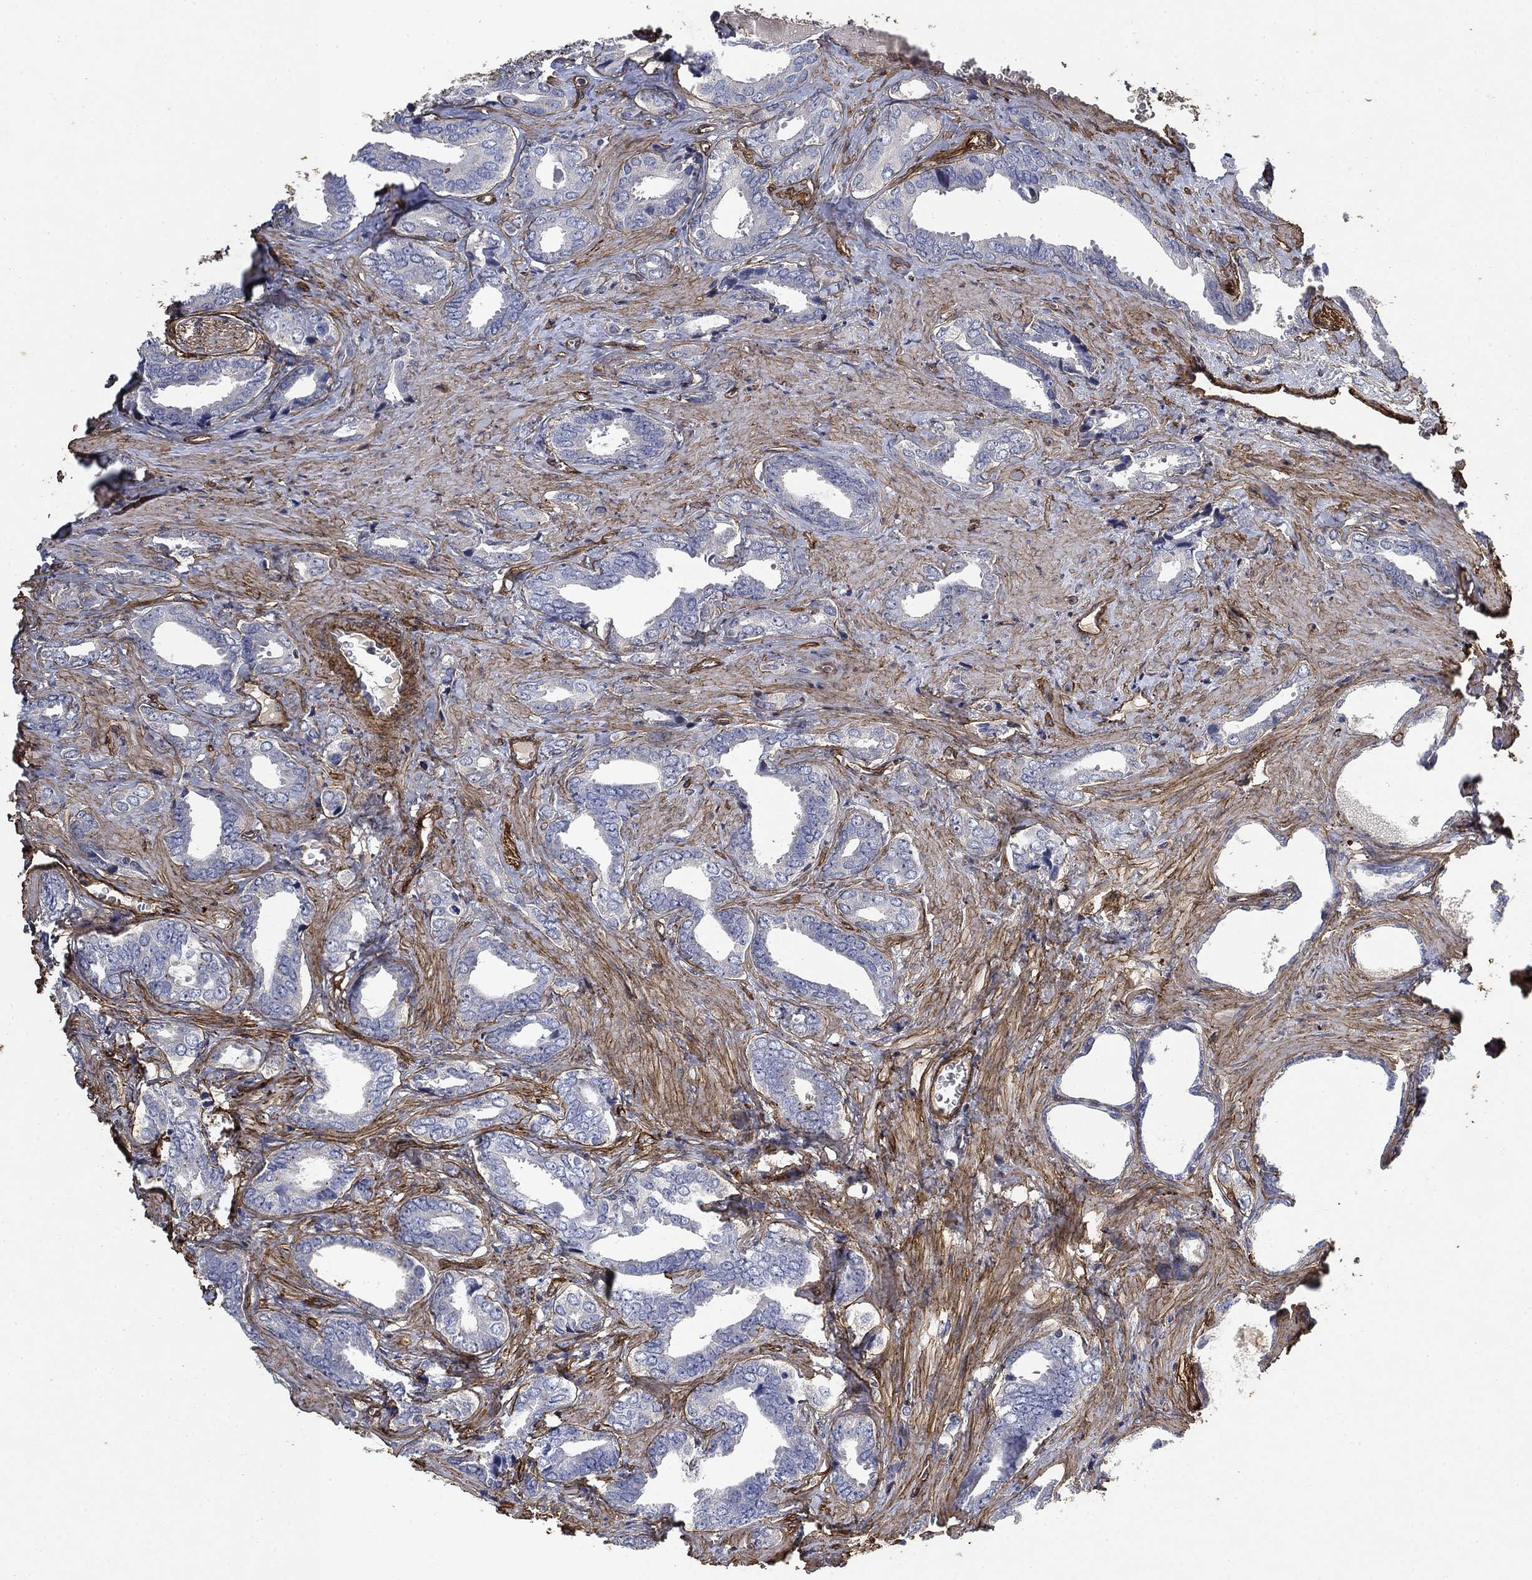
{"staining": {"intensity": "negative", "quantity": "none", "location": "none"}, "tissue": "prostate cancer", "cell_type": "Tumor cells", "image_type": "cancer", "snomed": [{"axis": "morphology", "description": "Adenocarcinoma, NOS"}, {"axis": "topography", "description": "Prostate"}], "caption": "High magnification brightfield microscopy of prostate cancer stained with DAB (3,3'-diaminobenzidine) (brown) and counterstained with hematoxylin (blue): tumor cells show no significant positivity.", "gene": "COL4A2", "patient": {"sex": "male", "age": 66}}